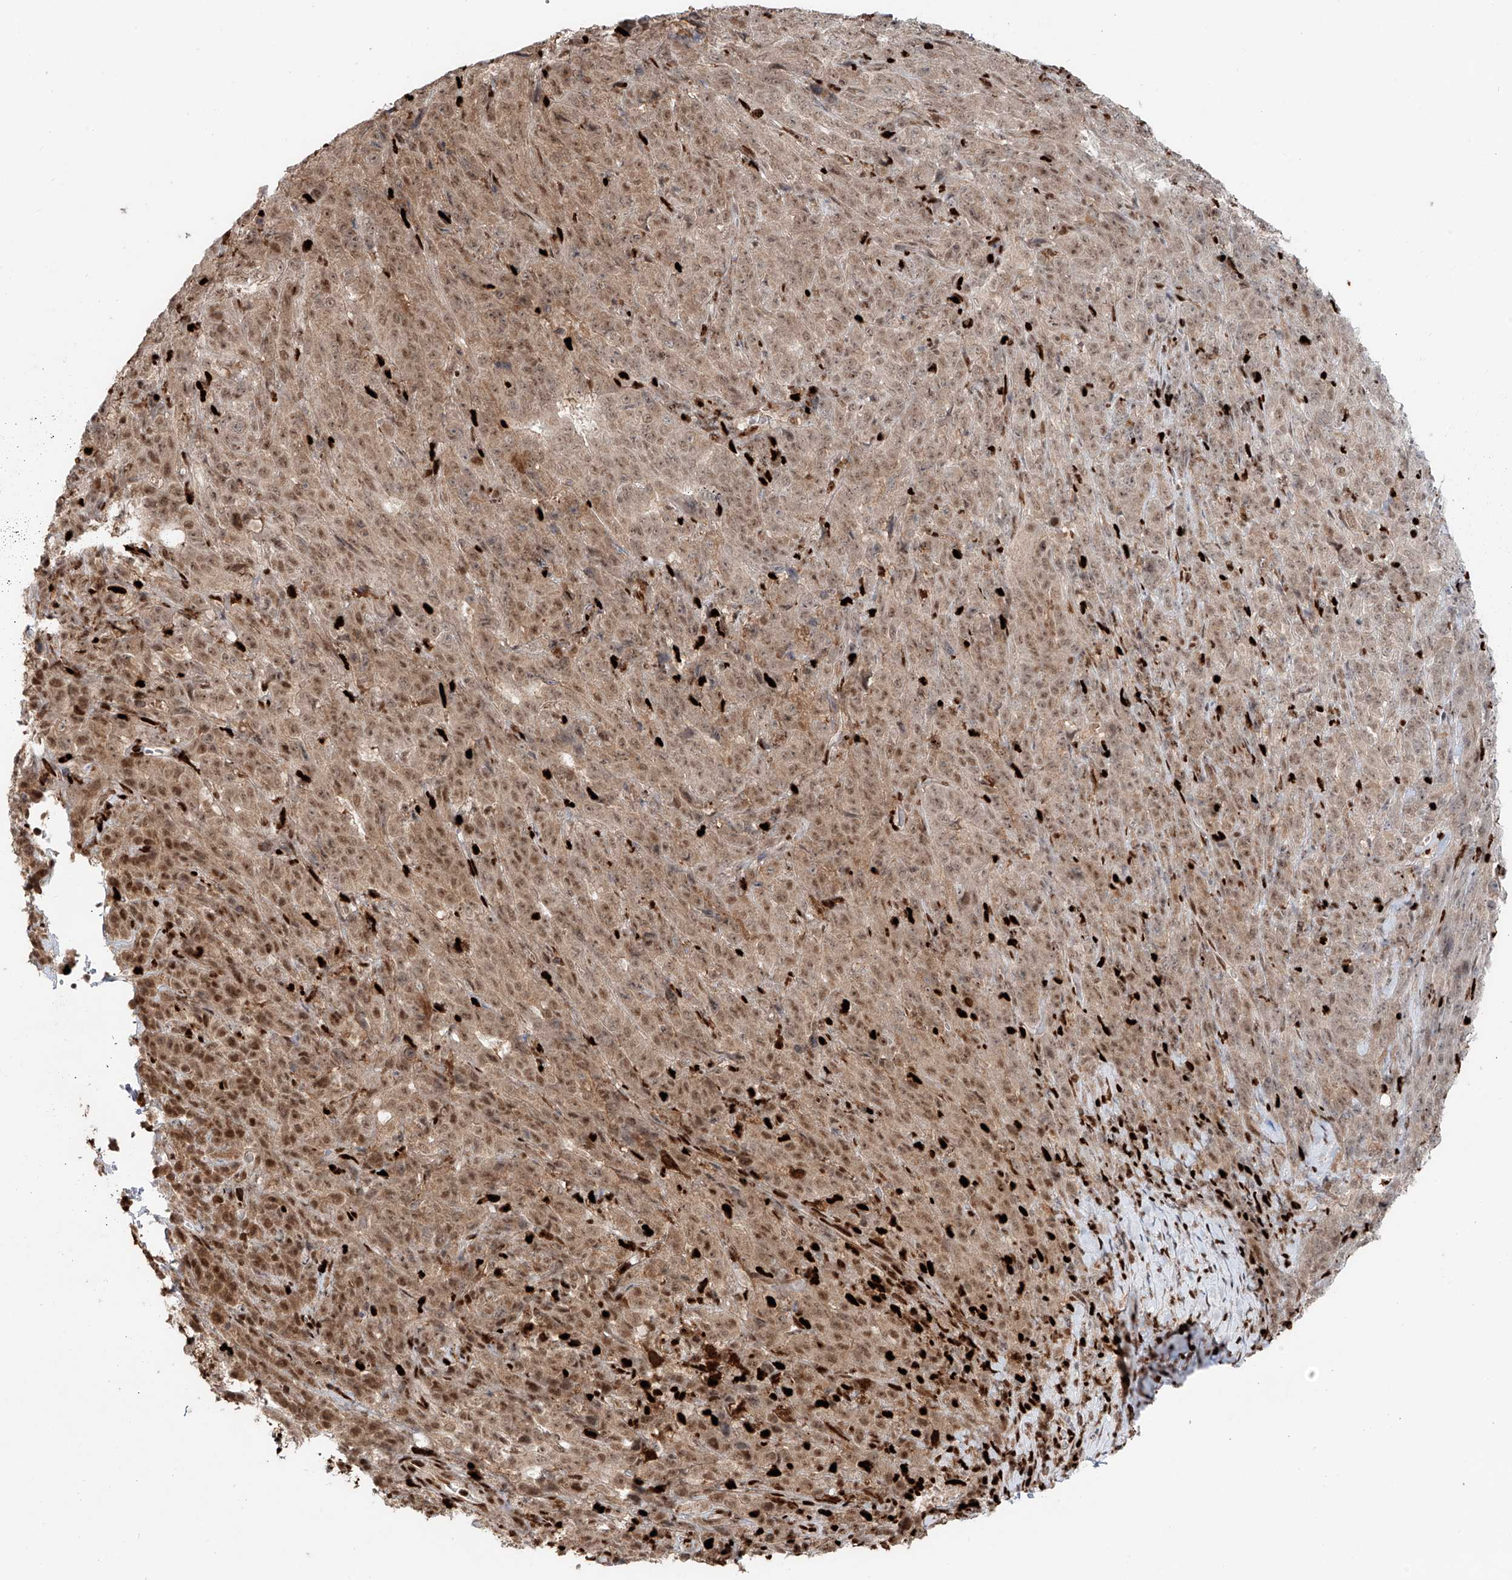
{"staining": {"intensity": "weak", "quantity": ">75%", "location": "cytoplasmic/membranous,nuclear"}, "tissue": "pancreatic cancer", "cell_type": "Tumor cells", "image_type": "cancer", "snomed": [{"axis": "morphology", "description": "Adenocarcinoma, NOS"}, {"axis": "topography", "description": "Pancreas"}], "caption": "A high-resolution photomicrograph shows immunohistochemistry staining of adenocarcinoma (pancreatic), which displays weak cytoplasmic/membranous and nuclear staining in approximately >75% of tumor cells.", "gene": "DZIP1L", "patient": {"sex": "male", "age": 63}}